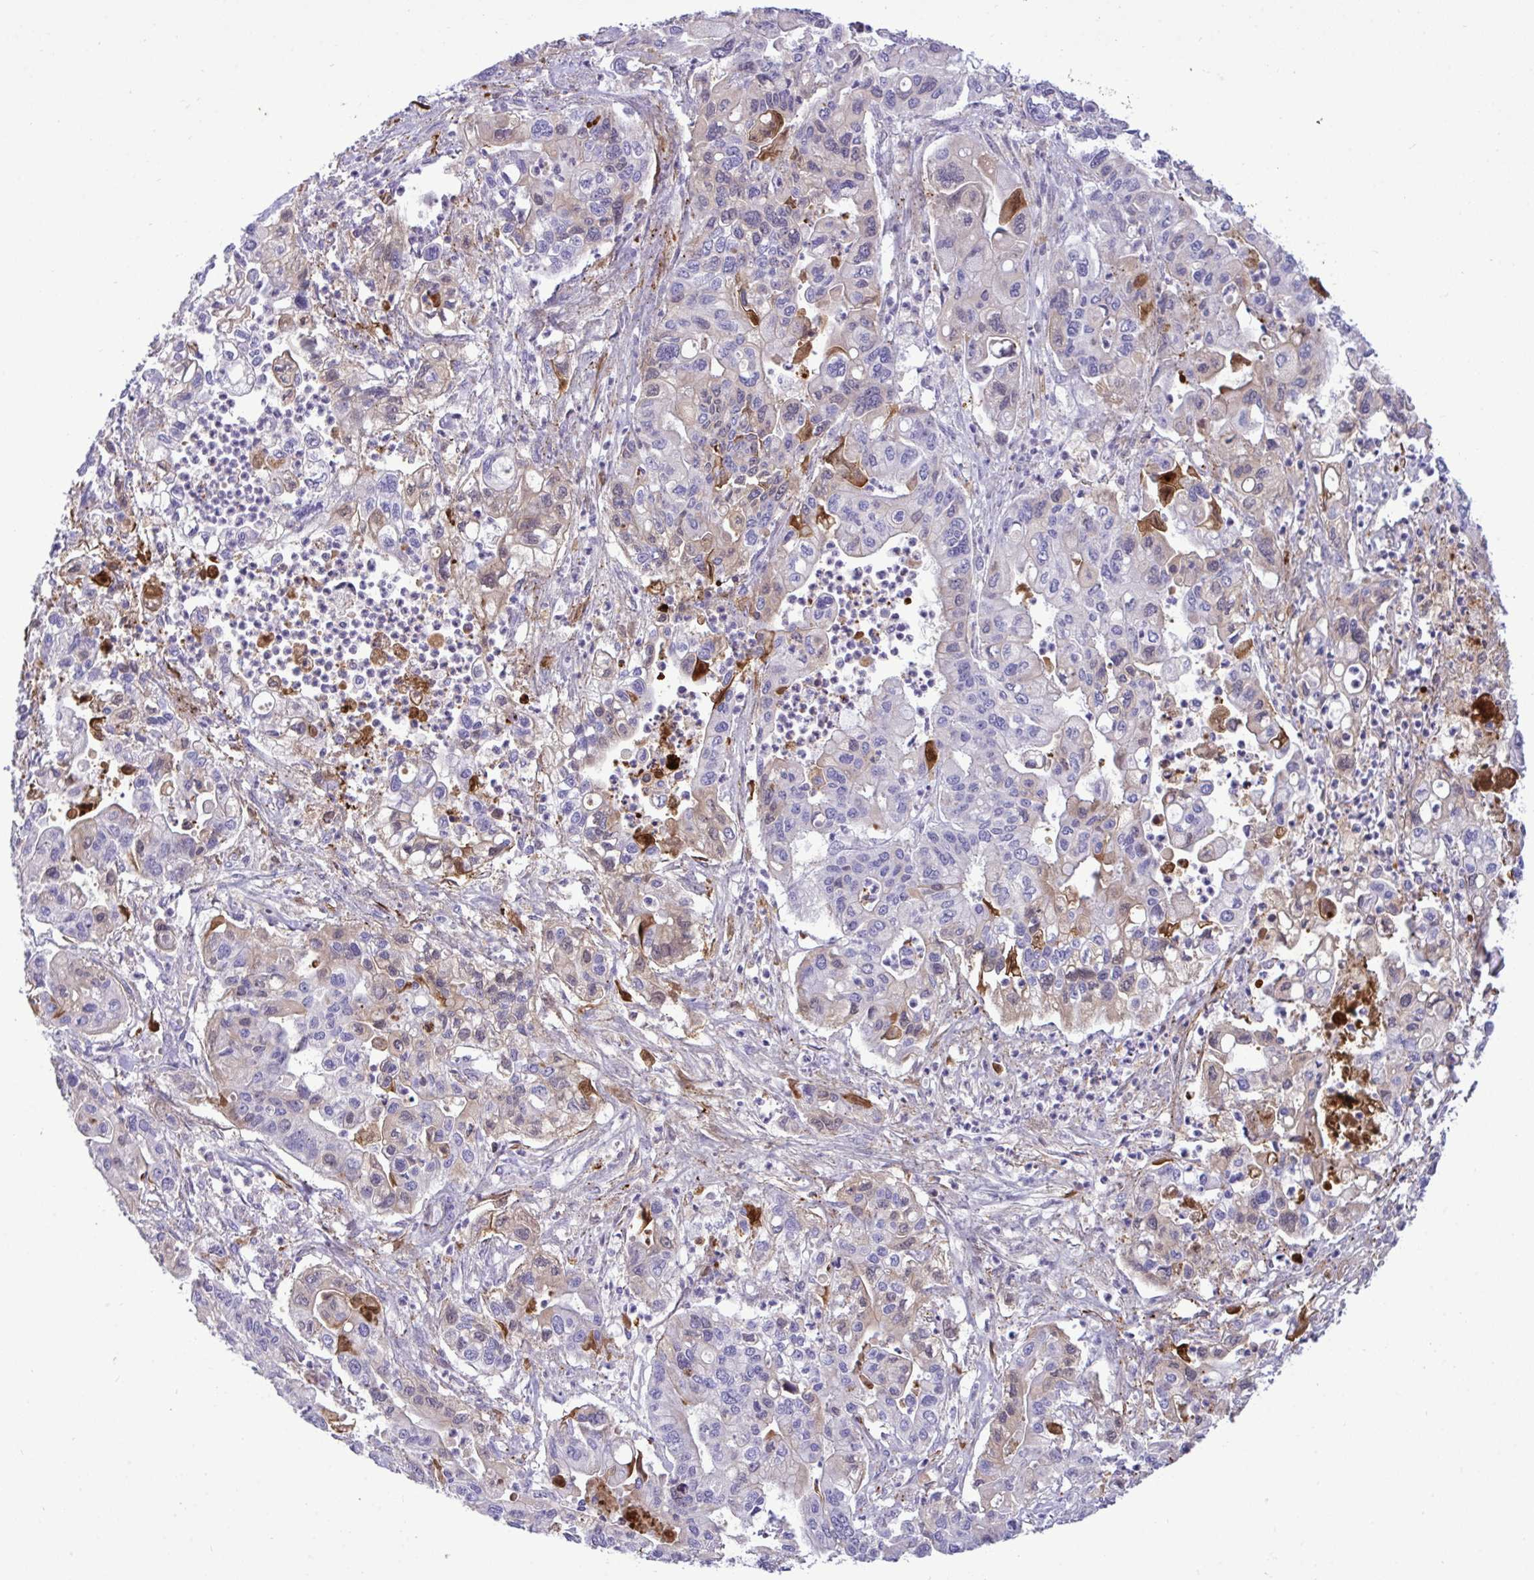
{"staining": {"intensity": "moderate", "quantity": "<25%", "location": "cytoplasmic/membranous"}, "tissue": "pancreatic cancer", "cell_type": "Tumor cells", "image_type": "cancer", "snomed": [{"axis": "morphology", "description": "Adenocarcinoma, NOS"}, {"axis": "topography", "description": "Pancreas"}], "caption": "An image of human pancreatic cancer (adenocarcinoma) stained for a protein demonstrates moderate cytoplasmic/membranous brown staining in tumor cells.", "gene": "F2", "patient": {"sex": "male", "age": 62}}